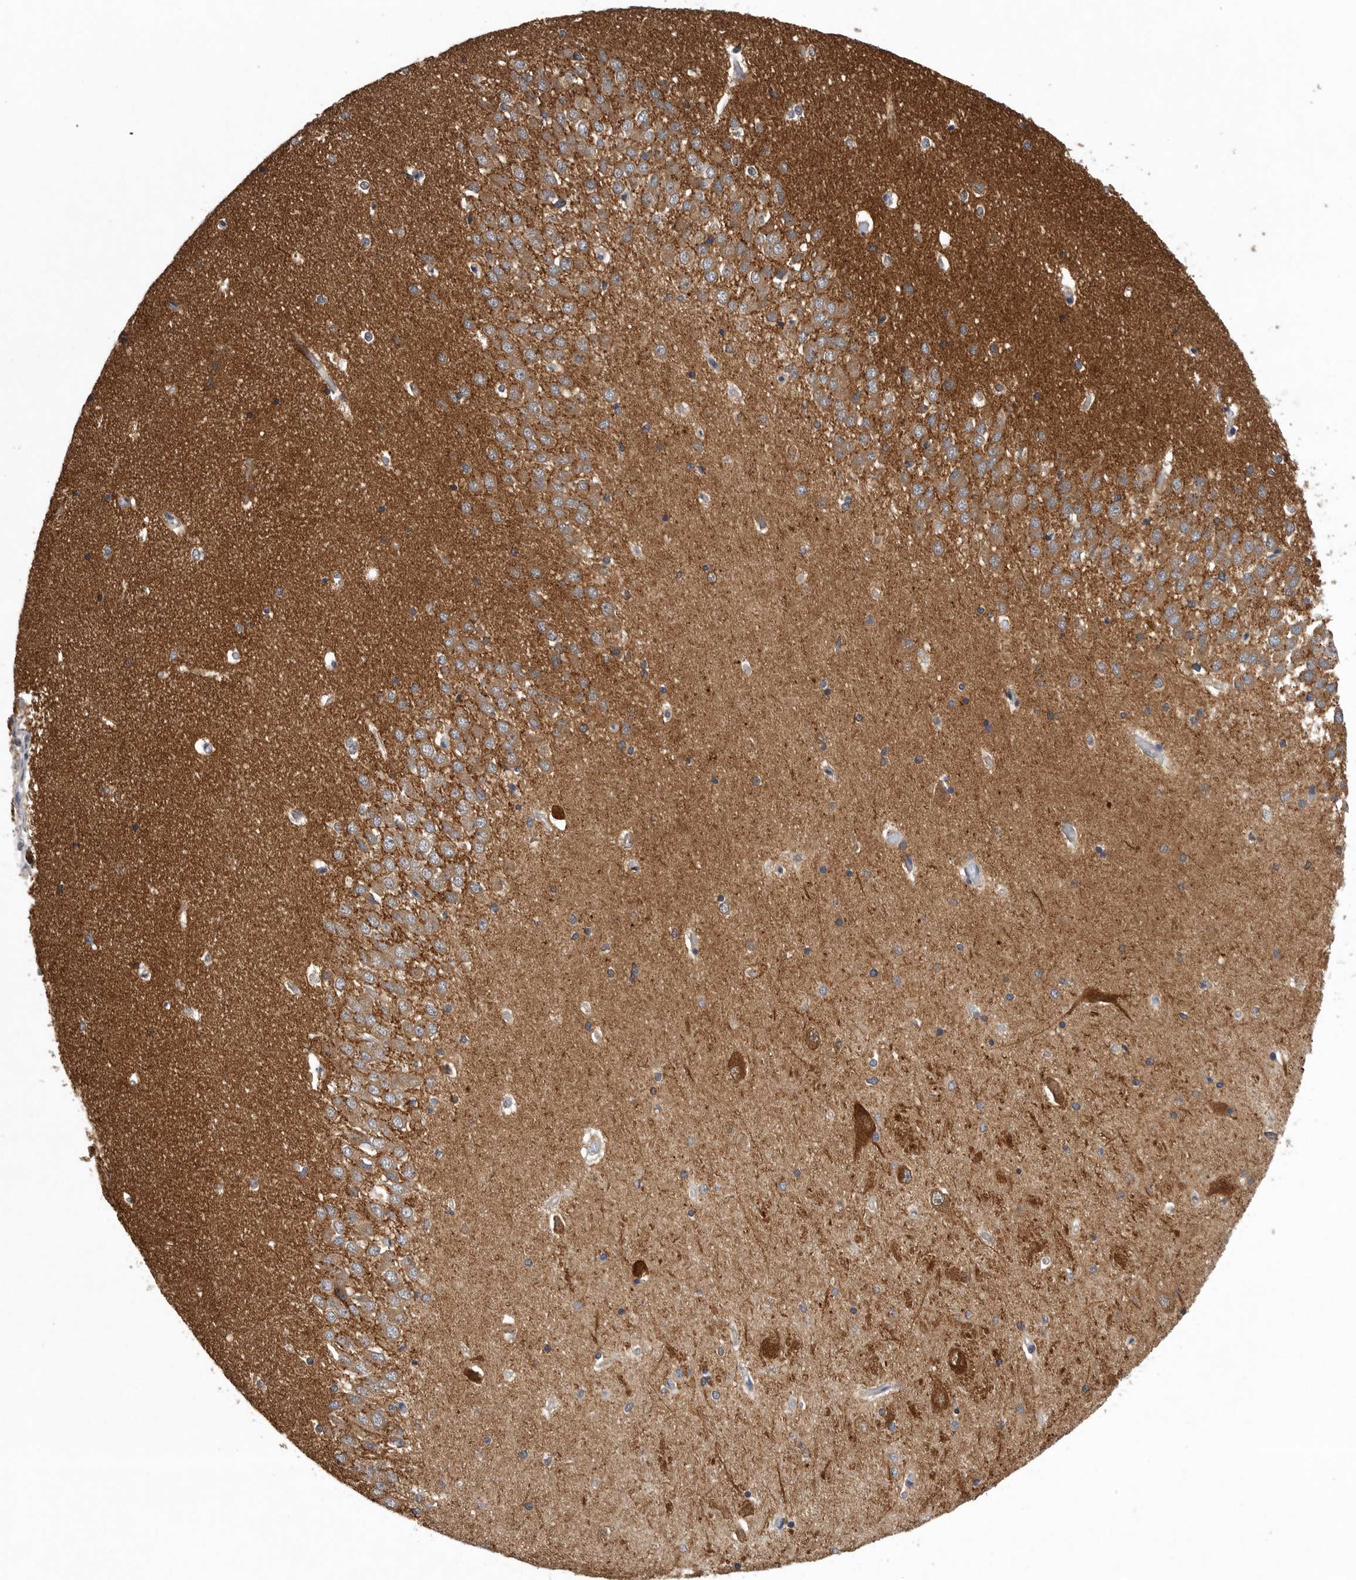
{"staining": {"intensity": "moderate", "quantity": "<25%", "location": "cytoplasmic/membranous"}, "tissue": "hippocampus", "cell_type": "Glial cells", "image_type": "normal", "snomed": [{"axis": "morphology", "description": "Normal tissue, NOS"}, {"axis": "topography", "description": "Hippocampus"}], "caption": "This is a photomicrograph of immunohistochemistry staining of unremarkable hippocampus, which shows moderate staining in the cytoplasmic/membranous of glial cells.", "gene": "OXR1", "patient": {"sex": "male", "age": 45}}